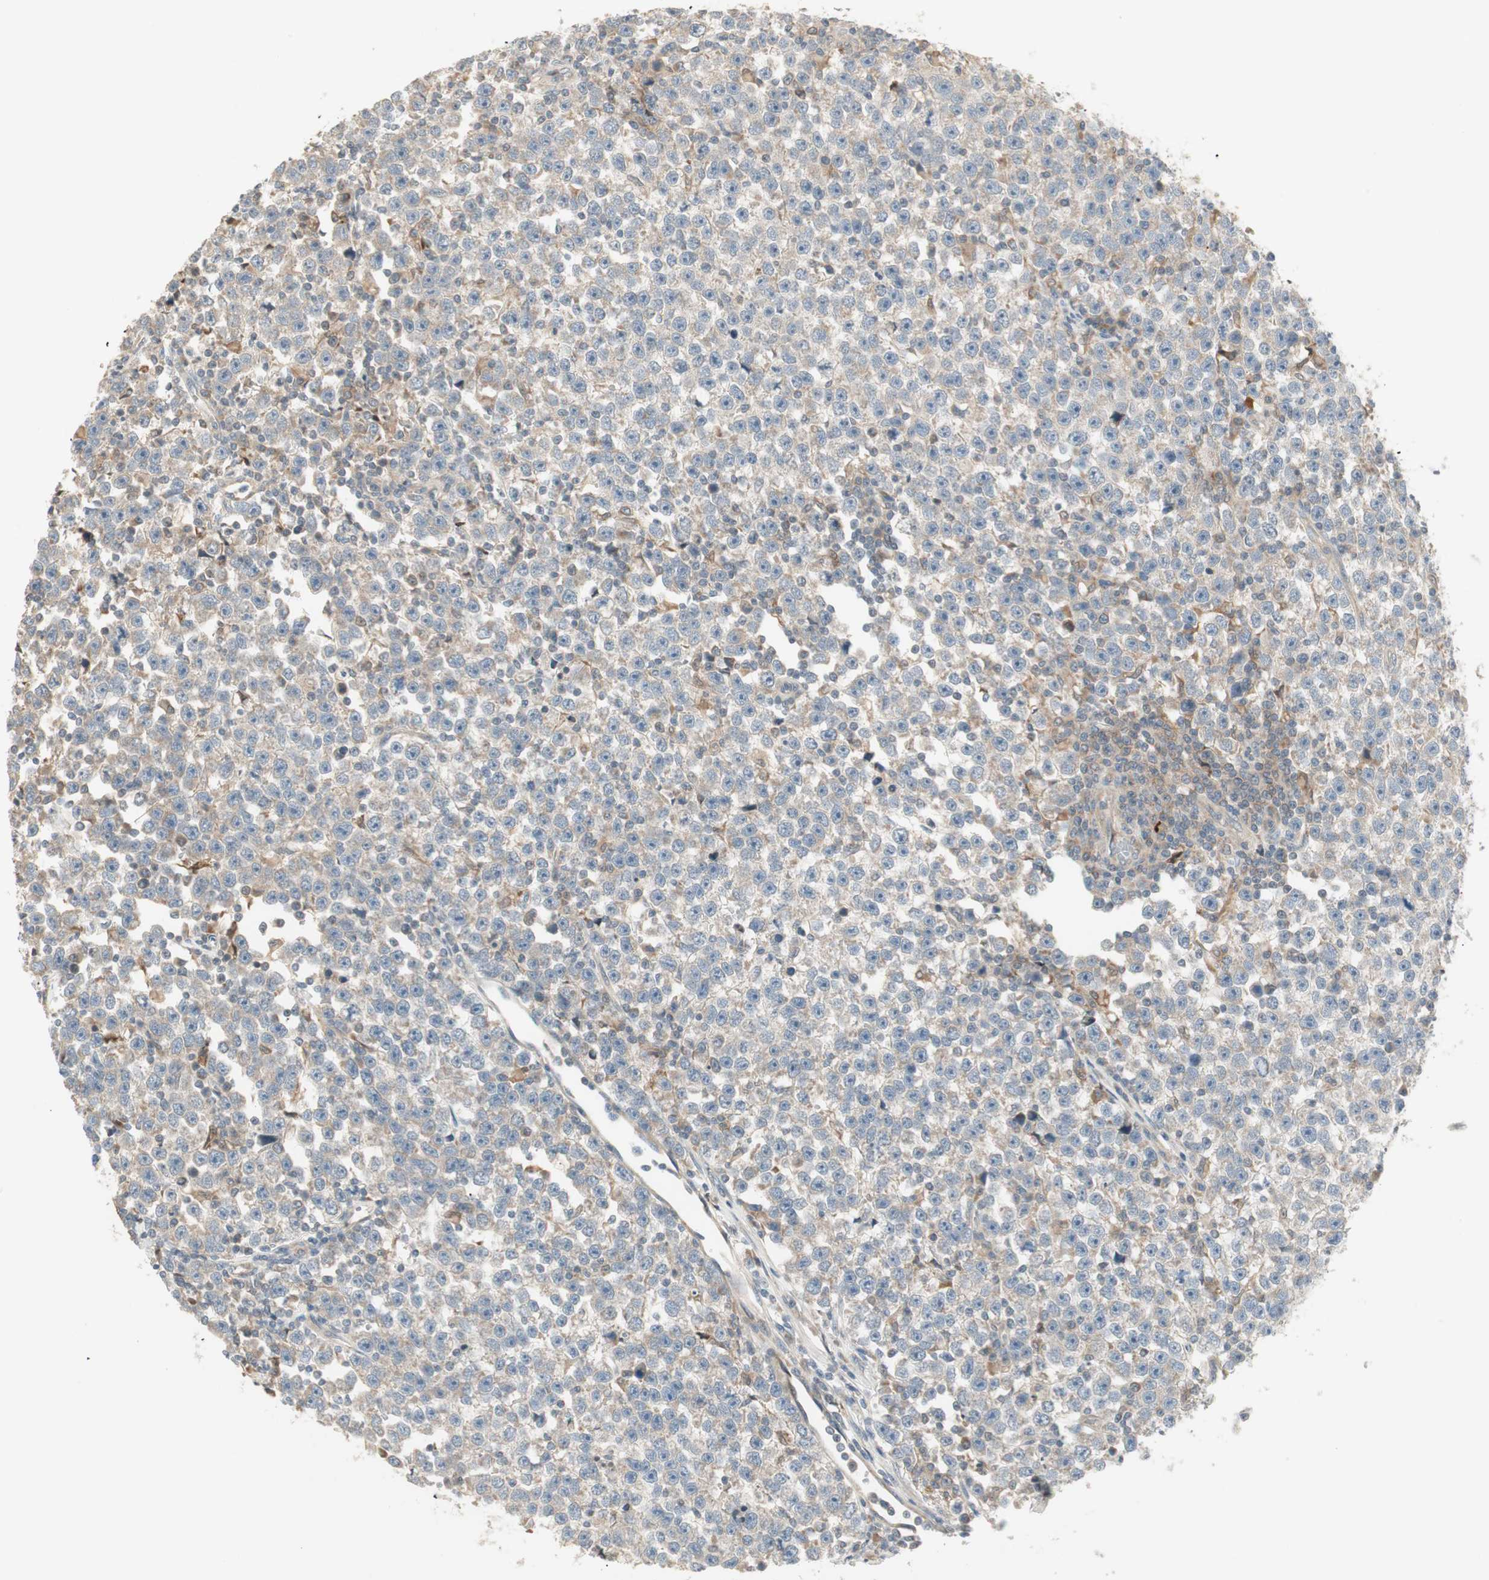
{"staining": {"intensity": "weak", "quantity": "<25%", "location": "cytoplasmic/membranous"}, "tissue": "testis cancer", "cell_type": "Tumor cells", "image_type": "cancer", "snomed": [{"axis": "morphology", "description": "Seminoma, NOS"}, {"axis": "topography", "description": "Testis"}], "caption": "This is an immunohistochemistry micrograph of human testis cancer. There is no staining in tumor cells.", "gene": "SFRP1", "patient": {"sex": "male", "age": 43}}